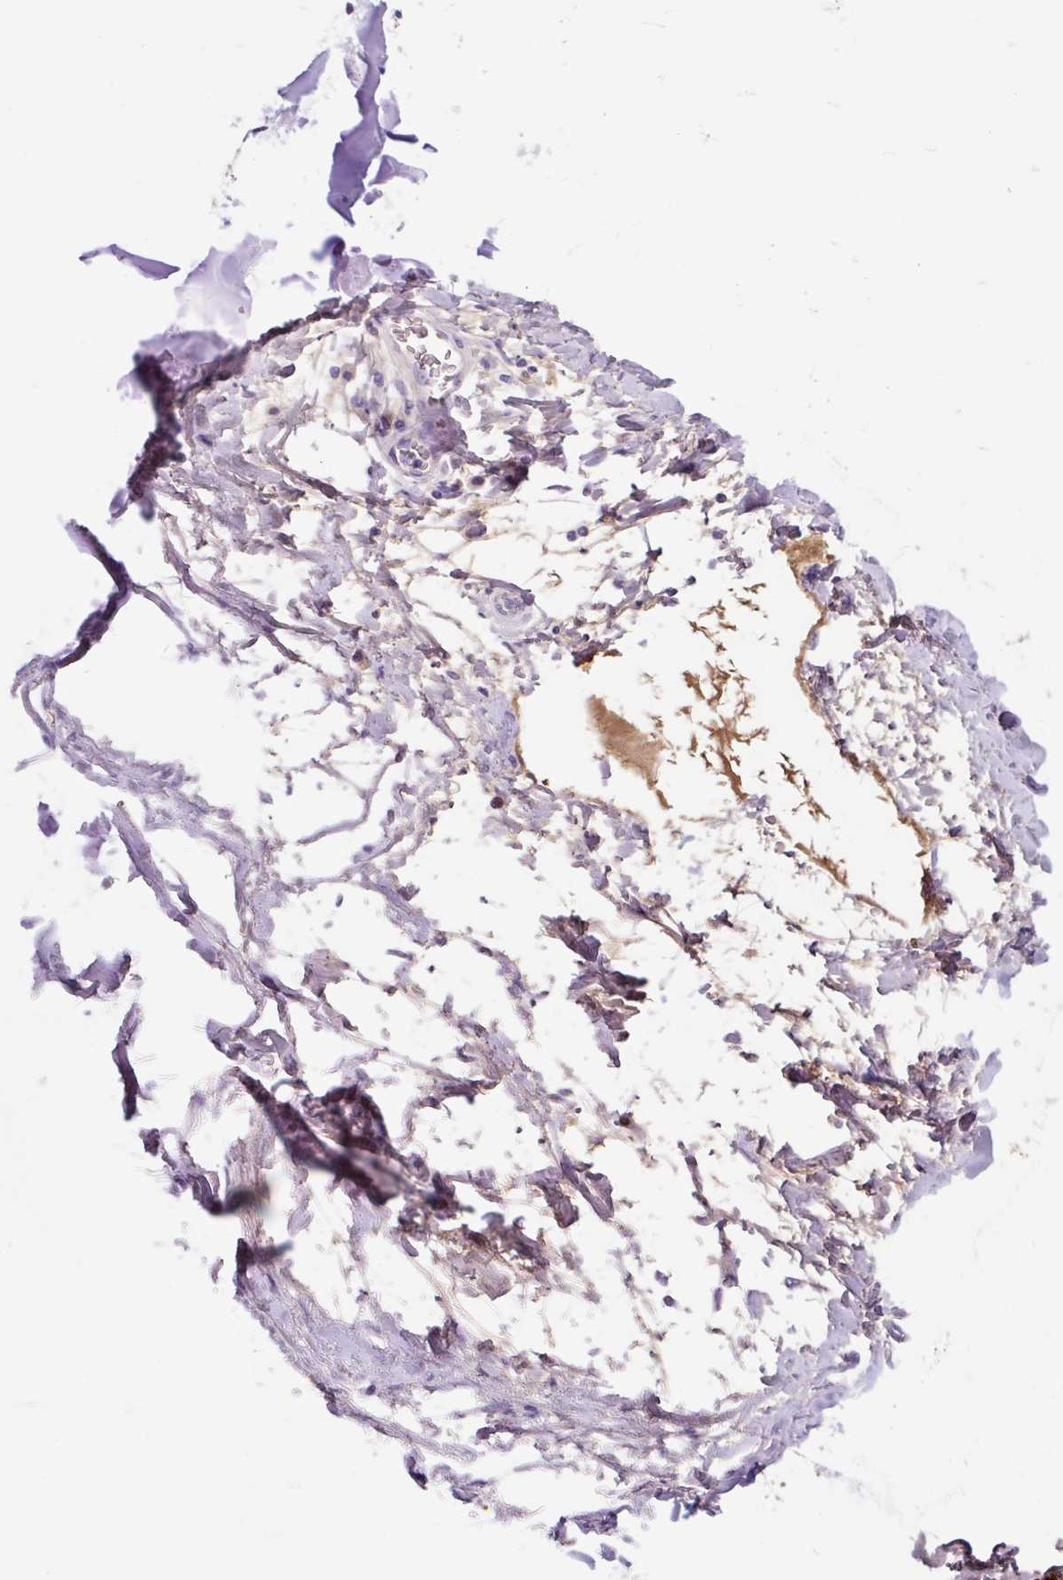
{"staining": {"intensity": "negative", "quantity": "none", "location": "none"}, "tissue": "adipose tissue", "cell_type": "Adipocytes", "image_type": "normal", "snomed": [{"axis": "morphology", "description": "Normal tissue, NOS"}, {"axis": "morphology", "description": "Degeneration, NOS"}, {"axis": "topography", "description": "Cartilage tissue"}, {"axis": "topography", "description": "Lung"}], "caption": "DAB (3,3'-diaminobenzidine) immunohistochemical staining of benign adipose tissue shows no significant staining in adipocytes.", "gene": "SCGB1A1", "patient": {"sex": "female", "age": 61}}